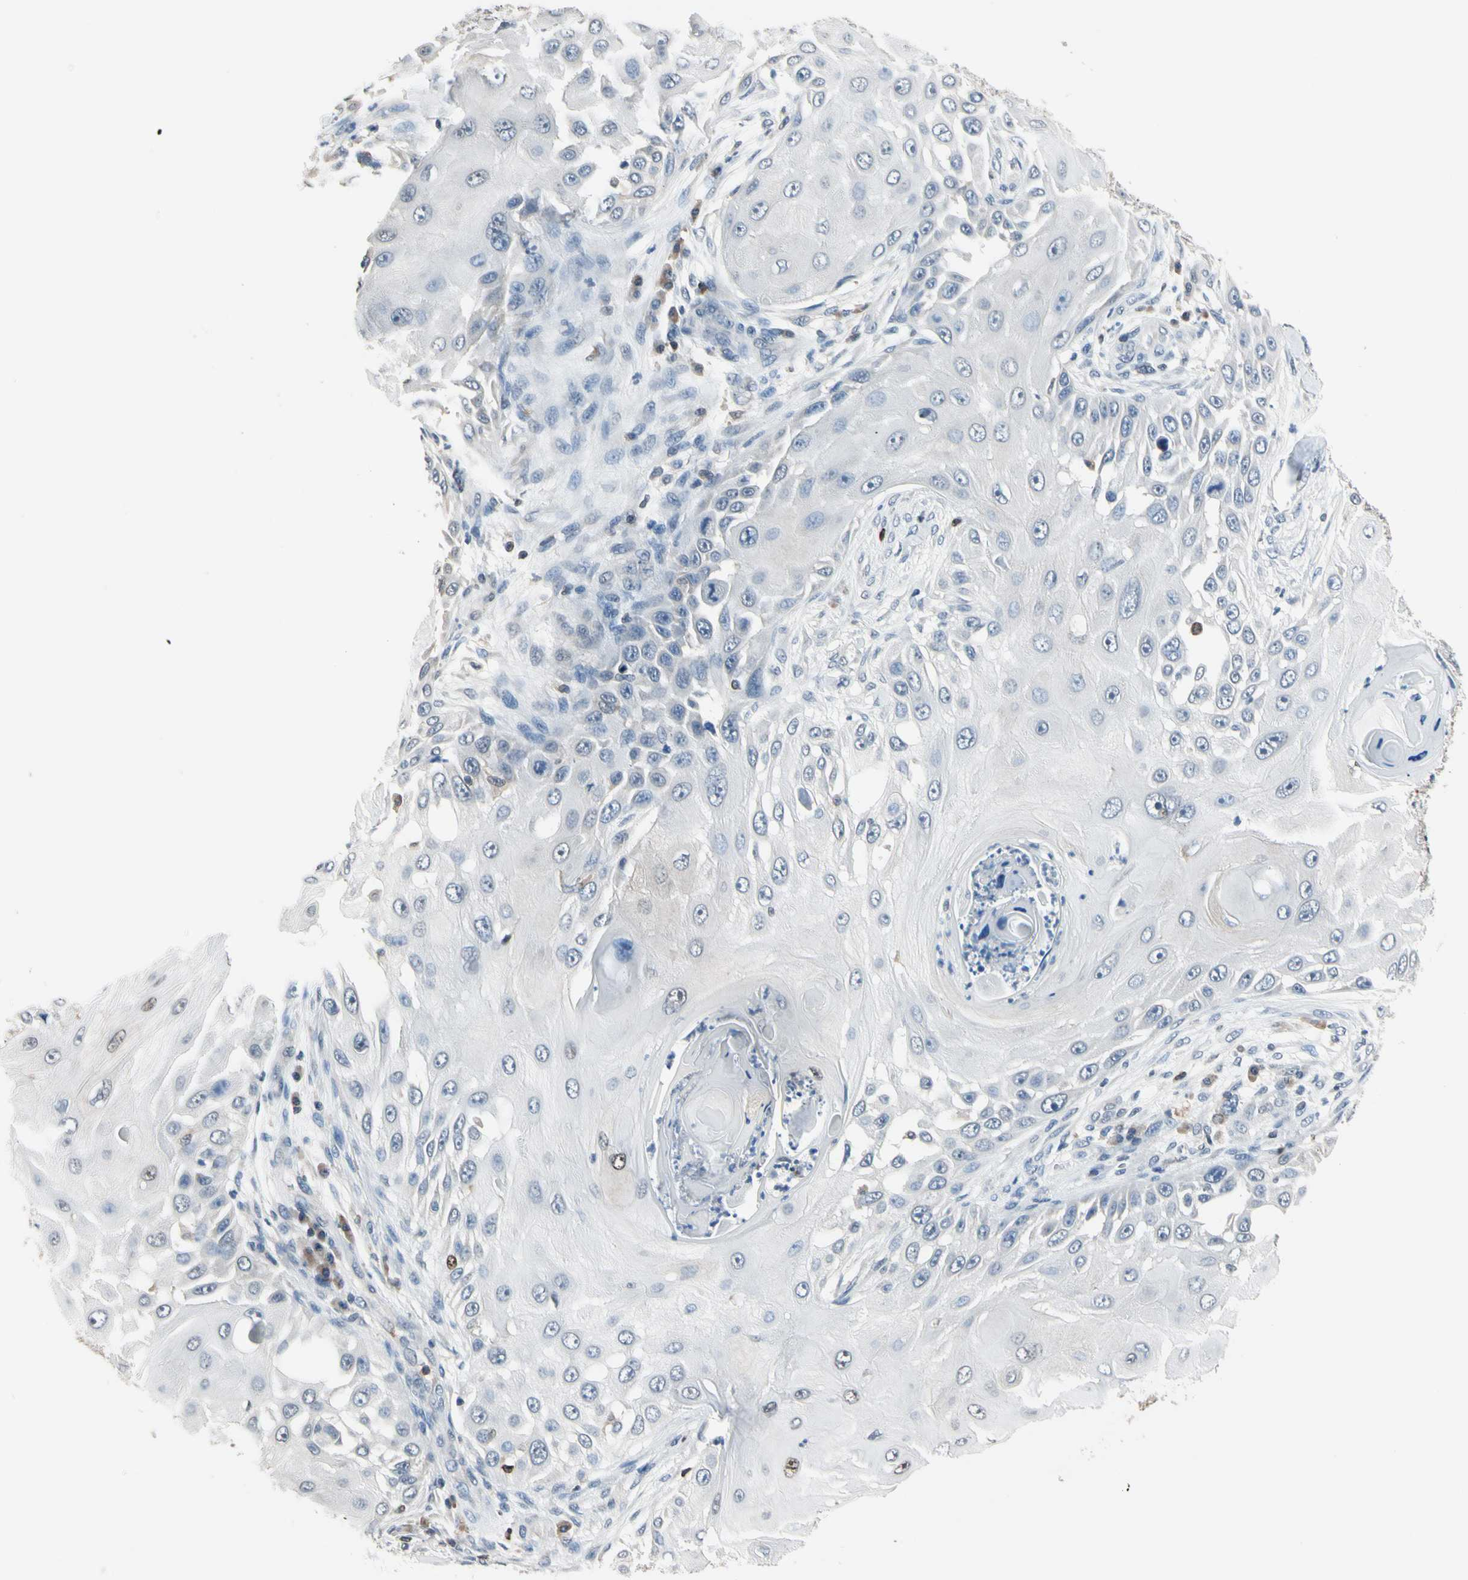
{"staining": {"intensity": "negative", "quantity": "none", "location": "none"}, "tissue": "skin cancer", "cell_type": "Tumor cells", "image_type": "cancer", "snomed": [{"axis": "morphology", "description": "Squamous cell carcinoma, NOS"}, {"axis": "topography", "description": "Skin"}], "caption": "IHC histopathology image of neoplastic tissue: human skin cancer (squamous cell carcinoma) stained with DAB shows no significant protein positivity in tumor cells.", "gene": "NFATC2", "patient": {"sex": "female", "age": 44}}